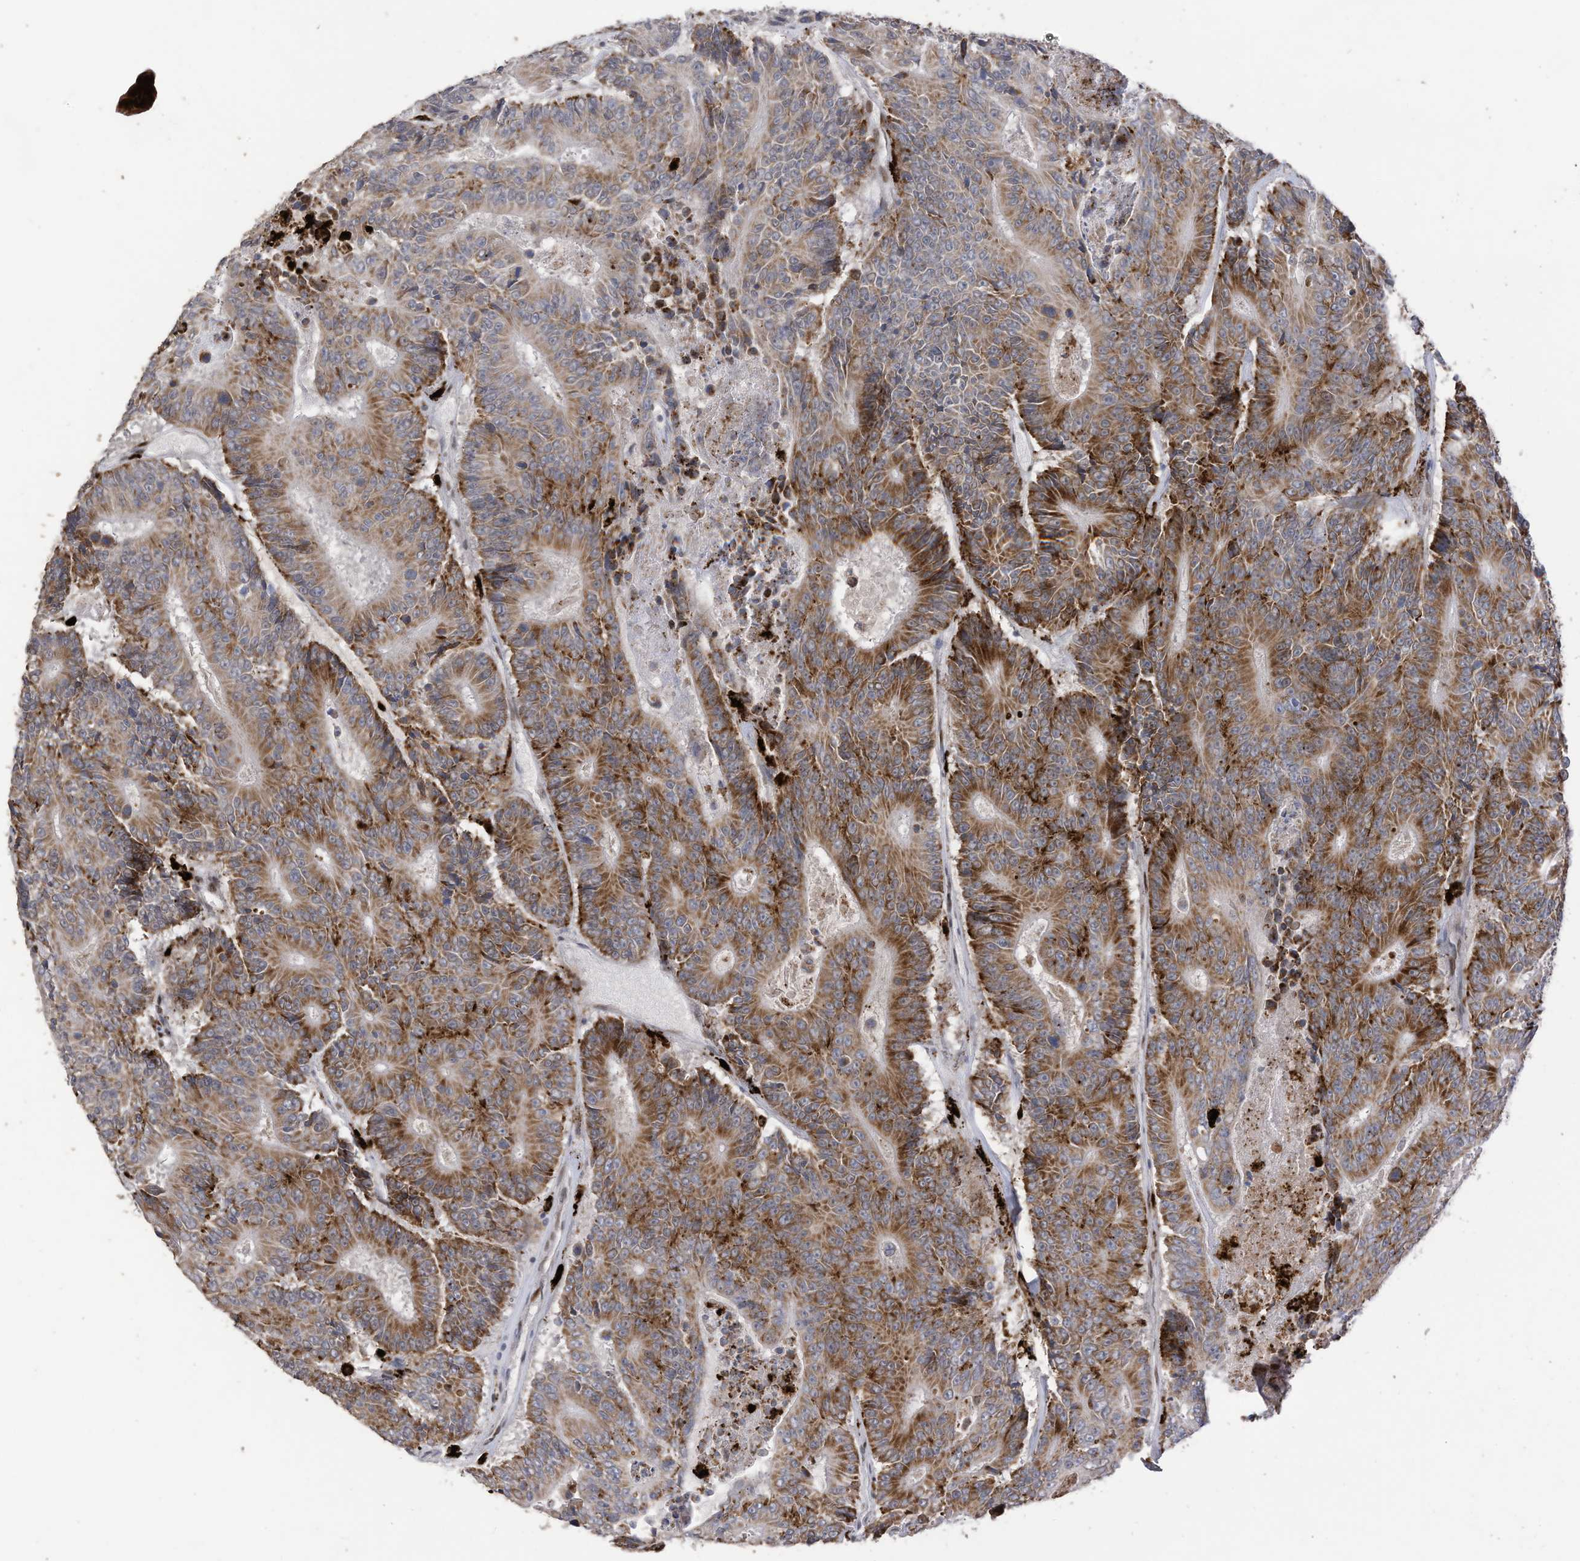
{"staining": {"intensity": "moderate", "quantity": "25%-75%", "location": "cytoplasmic/membranous"}, "tissue": "colorectal cancer", "cell_type": "Tumor cells", "image_type": "cancer", "snomed": [{"axis": "morphology", "description": "Adenocarcinoma, NOS"}, {"axis": "topography", "description": "Colon"}], "caption": "A medium amount of moderate cytoplasmic/membranous expression is identified in about 25%-75% of tumor cells in adenocarcinoma (colorectal) tissue.", "gene": "RABL3", "patient": {"sex": "male", "age": 83}}